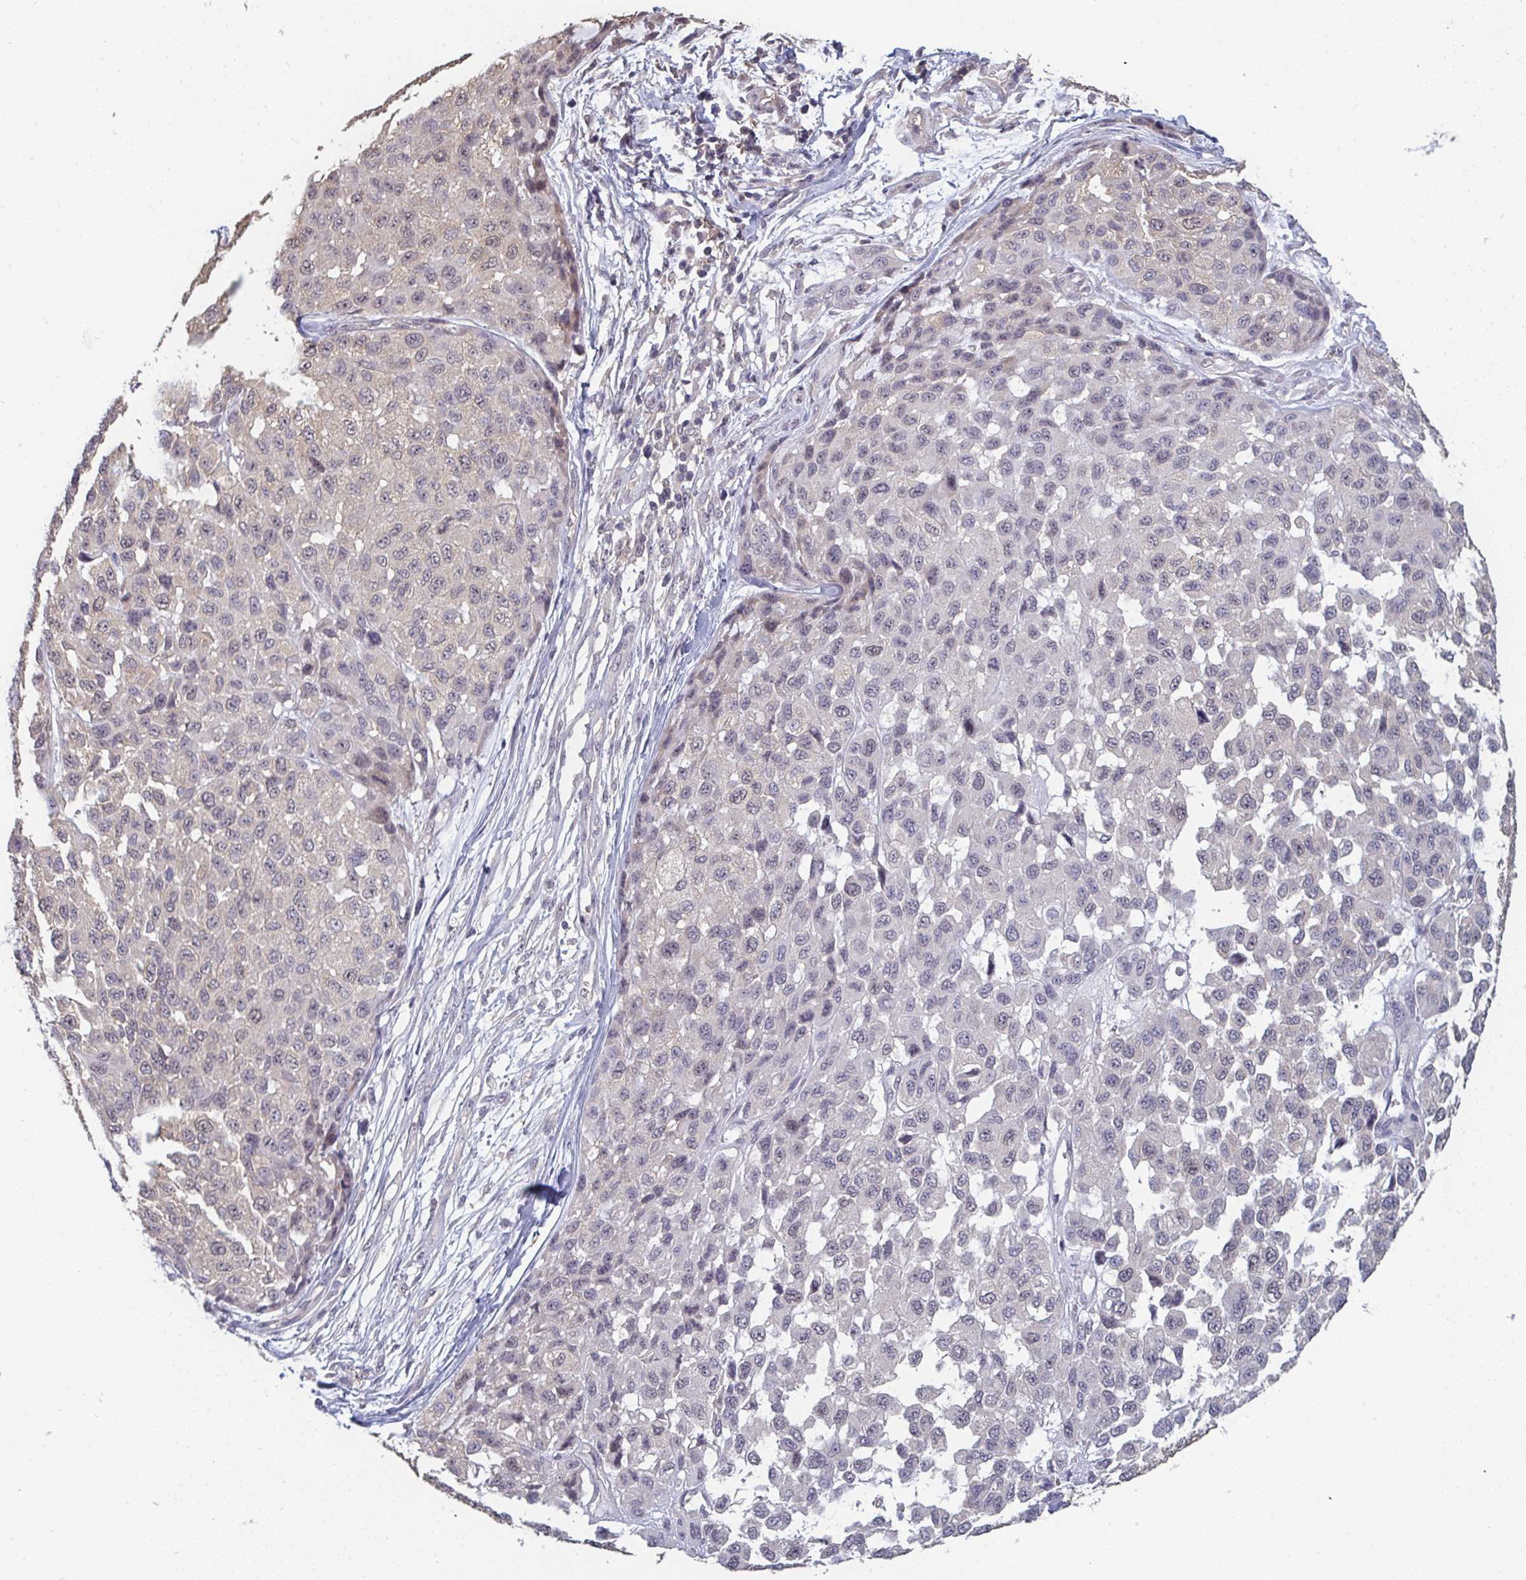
{"staining": {"intensity": "negative", "quantity": "none", "location": "none"}, "tissue": "melanoma", "cell_type": "Tumor cells", "image_type": "cancer", "snomed": [{"axis": "morphology", "description": "Malignant melanoma, NOS"}, {"axis": "topography", "description": "Skin"}], "caption": "This is an immunohistochemistry micrograph of melanoma. There is no positivity in tumor cells.", "gene": "LIX1", "patient": {"sex": "male", "age": 62}}